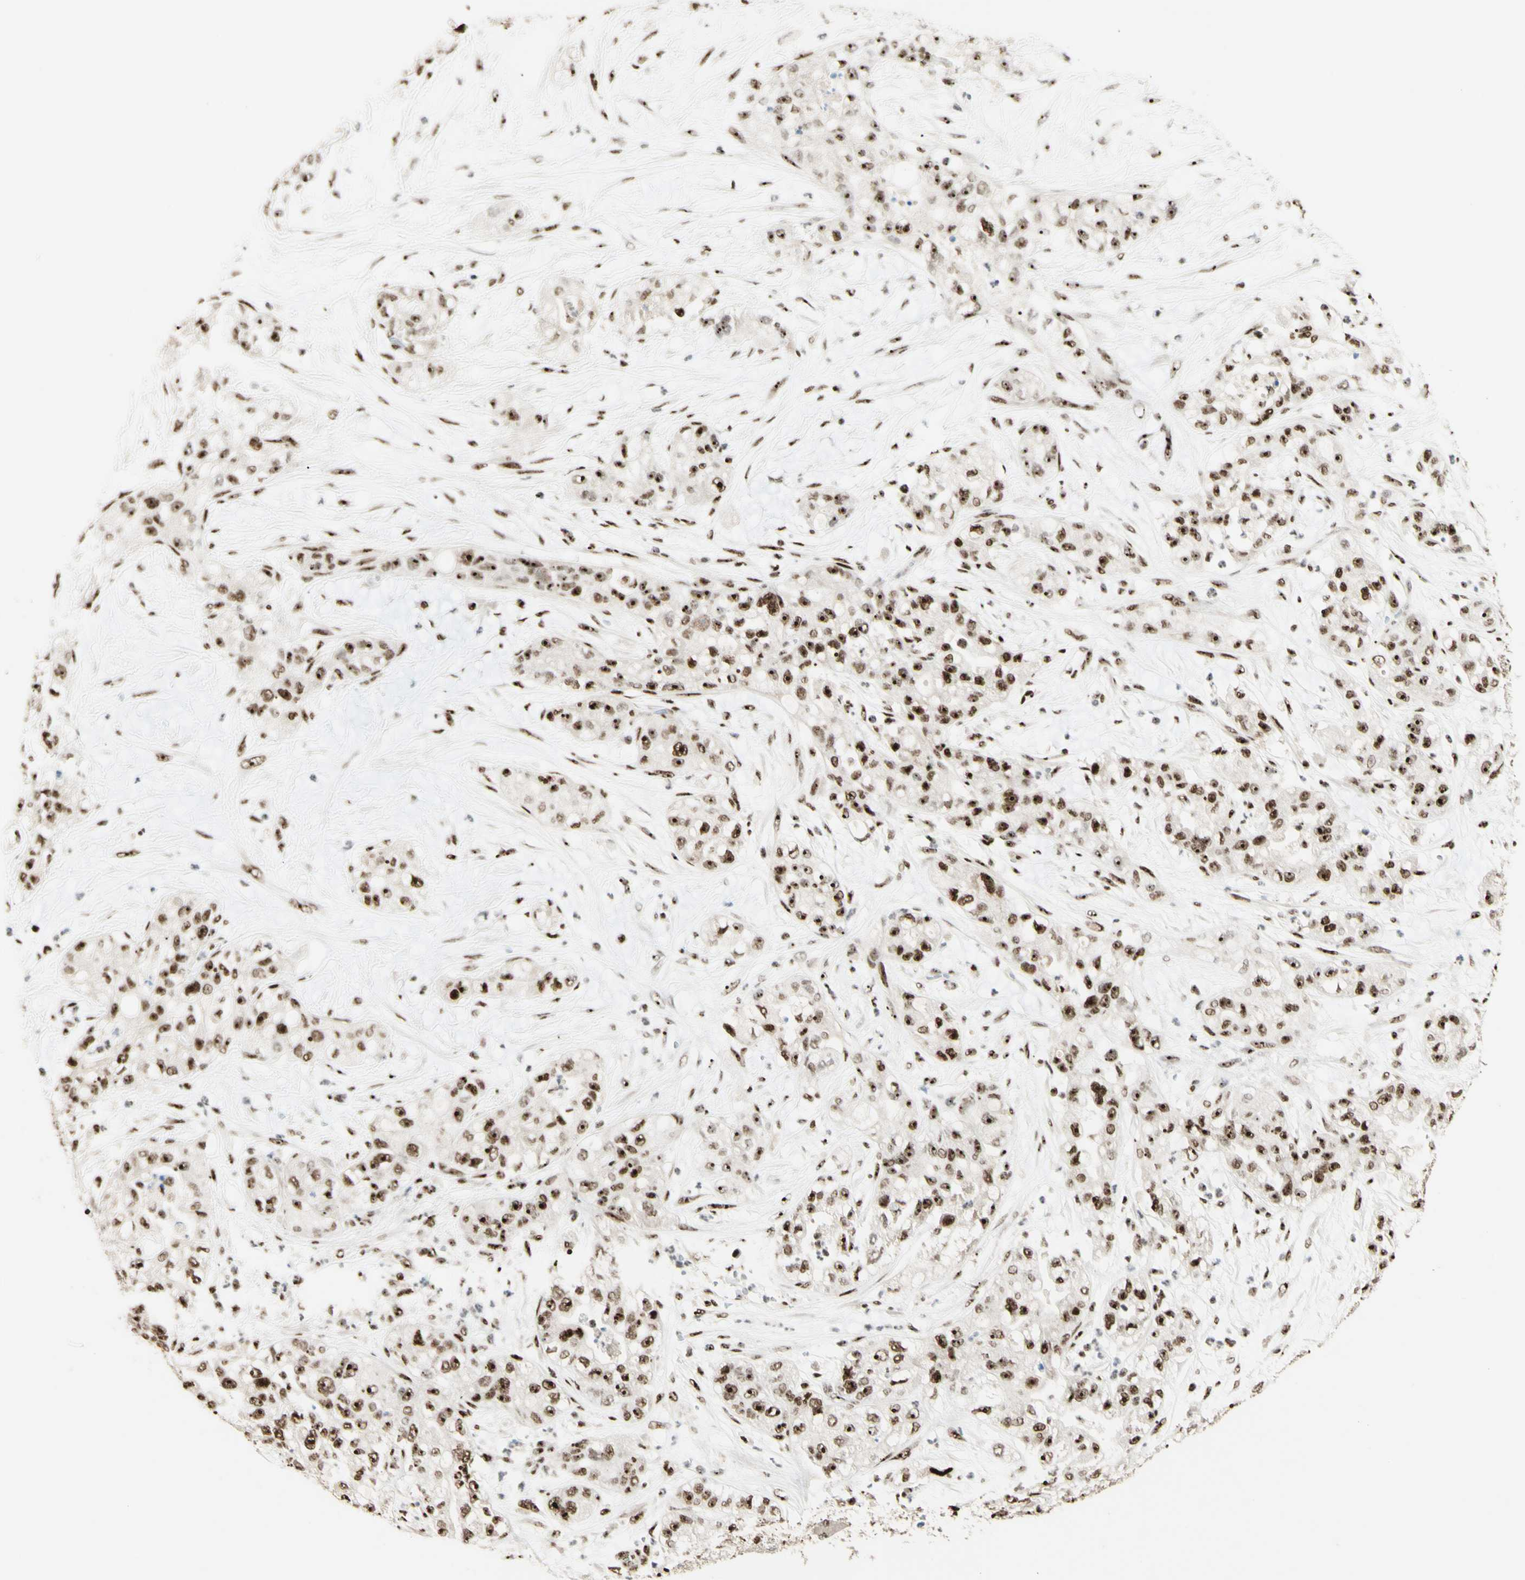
{"staining": {"intensity": "strong", "quantity": ">75%", "location": "nuclear"}, "tissue": "pancreatic cancer", "cell_type": "Tumor cells", "image_type": "cancer", "snomed": [{"axis": "morphology", "description": "Adenocarcinoma, NOS"}, {"axis": "topography", "description": "Pancreas"}], "caption": "DAB immunohistochemical staining of human pancreatic adenocarcinoma displays strong nuclear protein expression in about >75% of tumor cells.", "gene": "DHX9", "patient": {"sex": "female", "age": 78}}